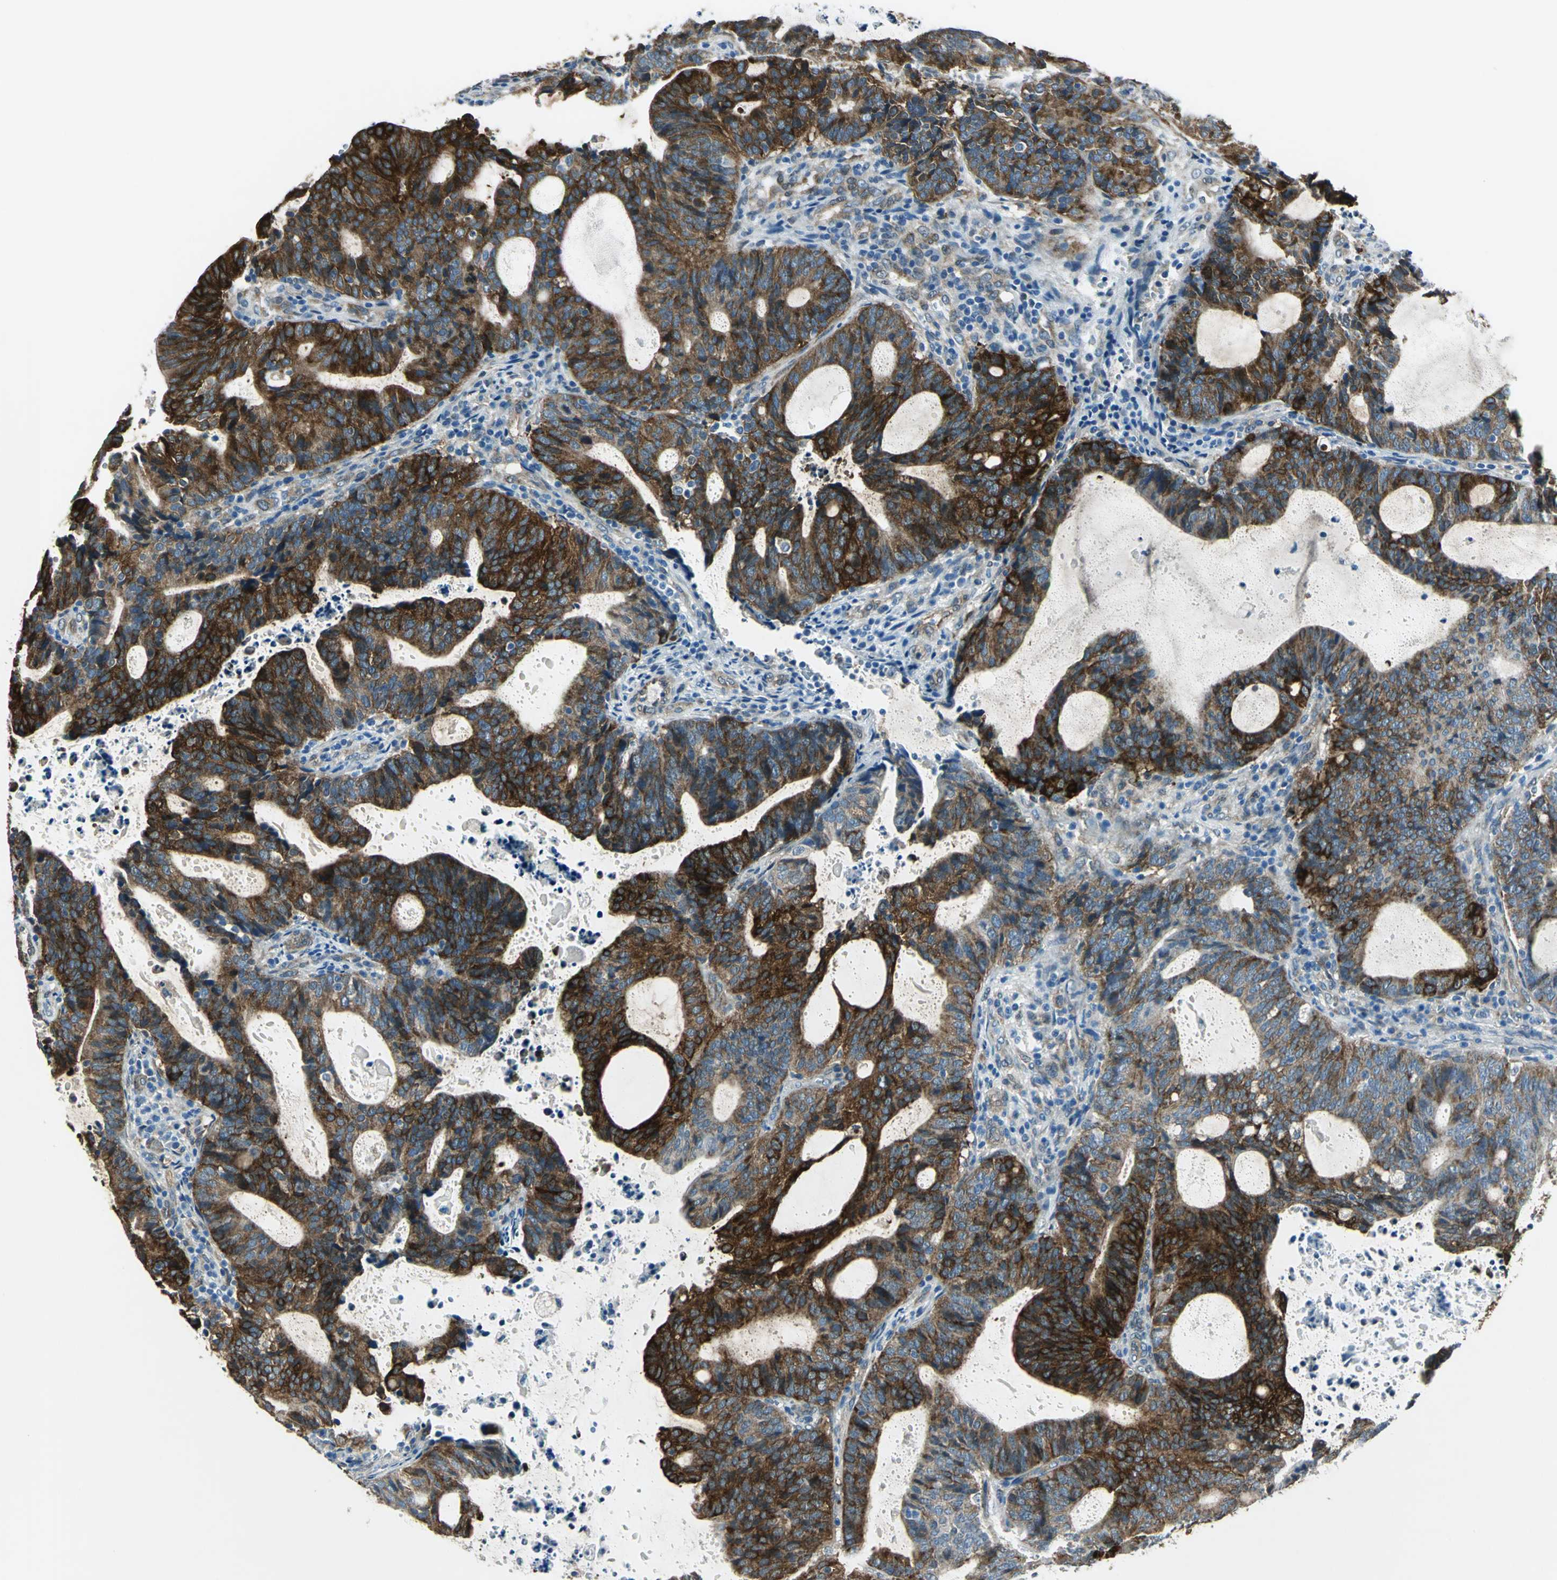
{"staining": {"intensity": "strong", "quantity": ">75%", "location": "cytoplasmic/membranous"}, "tissue": "endometrial cancer", "cell_type": "Tumor cells", "image_type": "cancer", "snomed": [{"axis": "morphology", "description": "Adenocarcinoma, NOS"}, {"axis": "topography", "description": "Uterus"}], "caption": "The histopathology image shows staining of endometrial cancer (adenocarcinoma), revealing strong cytoplasmic/membranous protein staining (brown color) within tumor cells.", "gene": "HSPB1", "patient": {"sex": "female", "age": 83}}